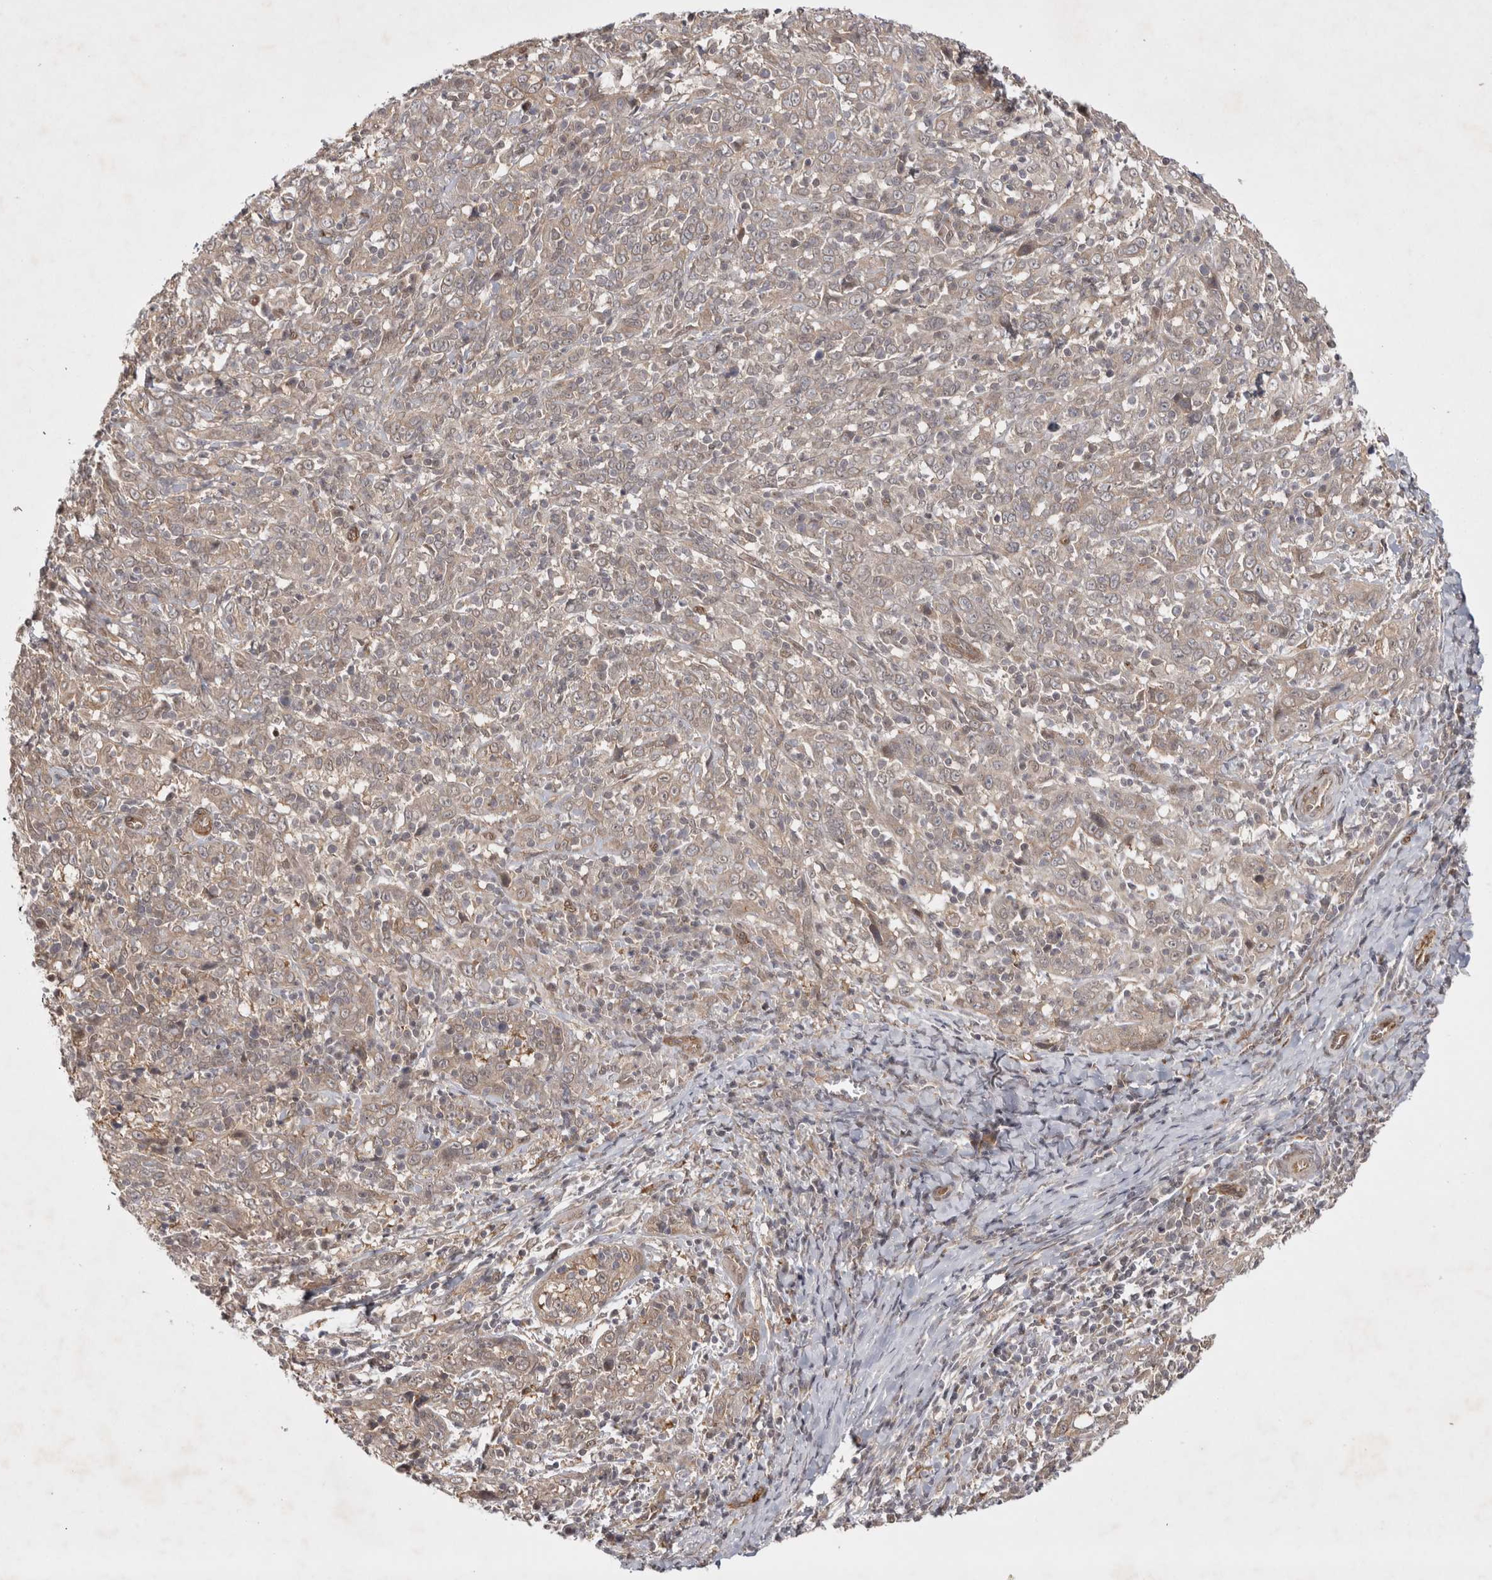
{"staining": {"intensity": "negative", "quantity": "none", "location": "none"}, "tissue": "cervical cancer", "cell_type": "Tumor cells", "image_type": "cancer", "snomed": [{"axis": "morphology", "description": "Squamous cell carcinoma, NOS"}, {"axis": "topography", "description": "Cervix"}], "caption": "IHC of human cervical cancer (squamous cell carcinoma) reveals no positivity in tumor cells.", "gene": "ZNF318", "patient": {"sex": "female", "age": 46}}